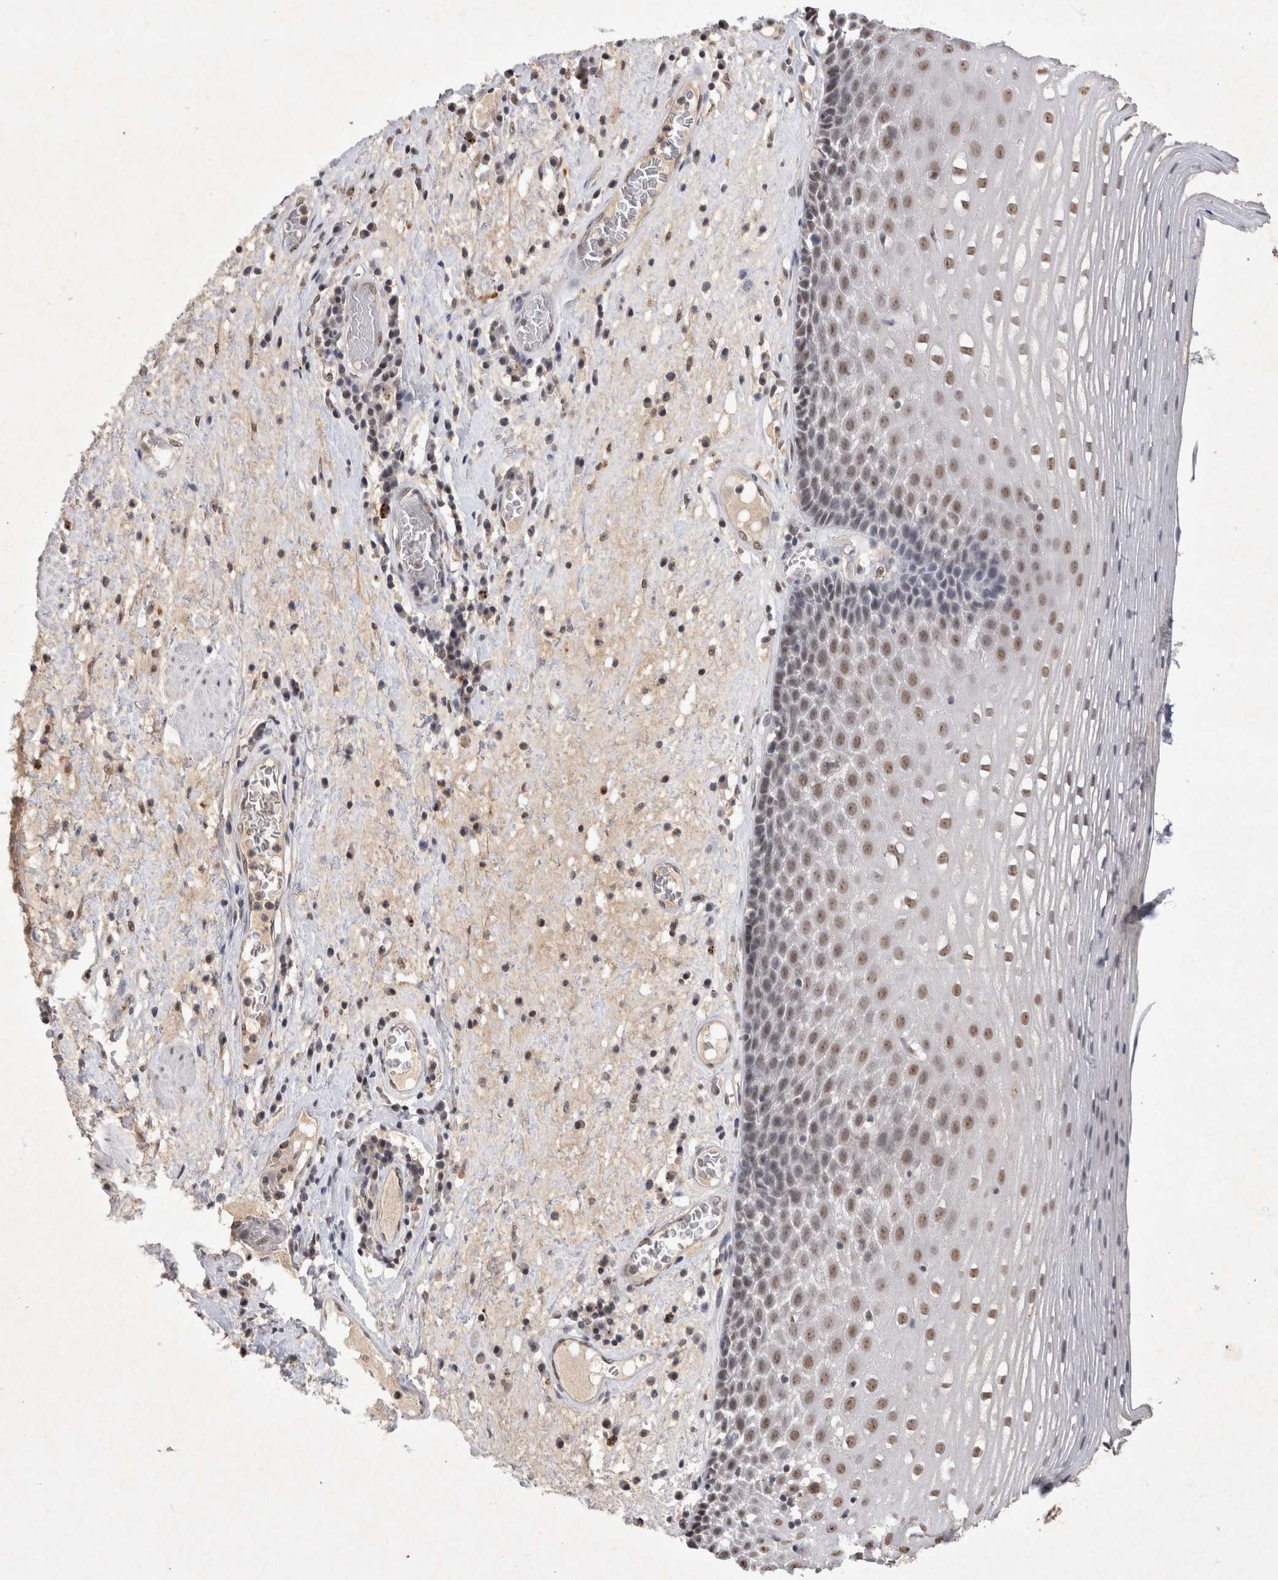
{"staining": {"intensity": "moderate", "quantity": "25%-75%", "location": "nuclear"}, "tissue": "esophagus", "cell_type": "Squamous epithelial cells", "image_type": "normal", "snomed": [{"axis": "morphology", "description": "Normal tissue, NOS"}, {"axis": "morphology", "description": "Adenocarcinoma, NOS"}, {"axis": "topography", "description": "Esophagus"}], "caption": "A micrograph of human esophagus stained for a protein exhibits moderate nuclear brown staining in squamous epithelial cells. (Stains: DAB (3,3'-diaminobenzidine) in brown, nuclei in blue, Microscopy: brightfield microscopy at high magnification).", "gene": "XRCC5", "patient": {"sex": "male", "age": 62}}